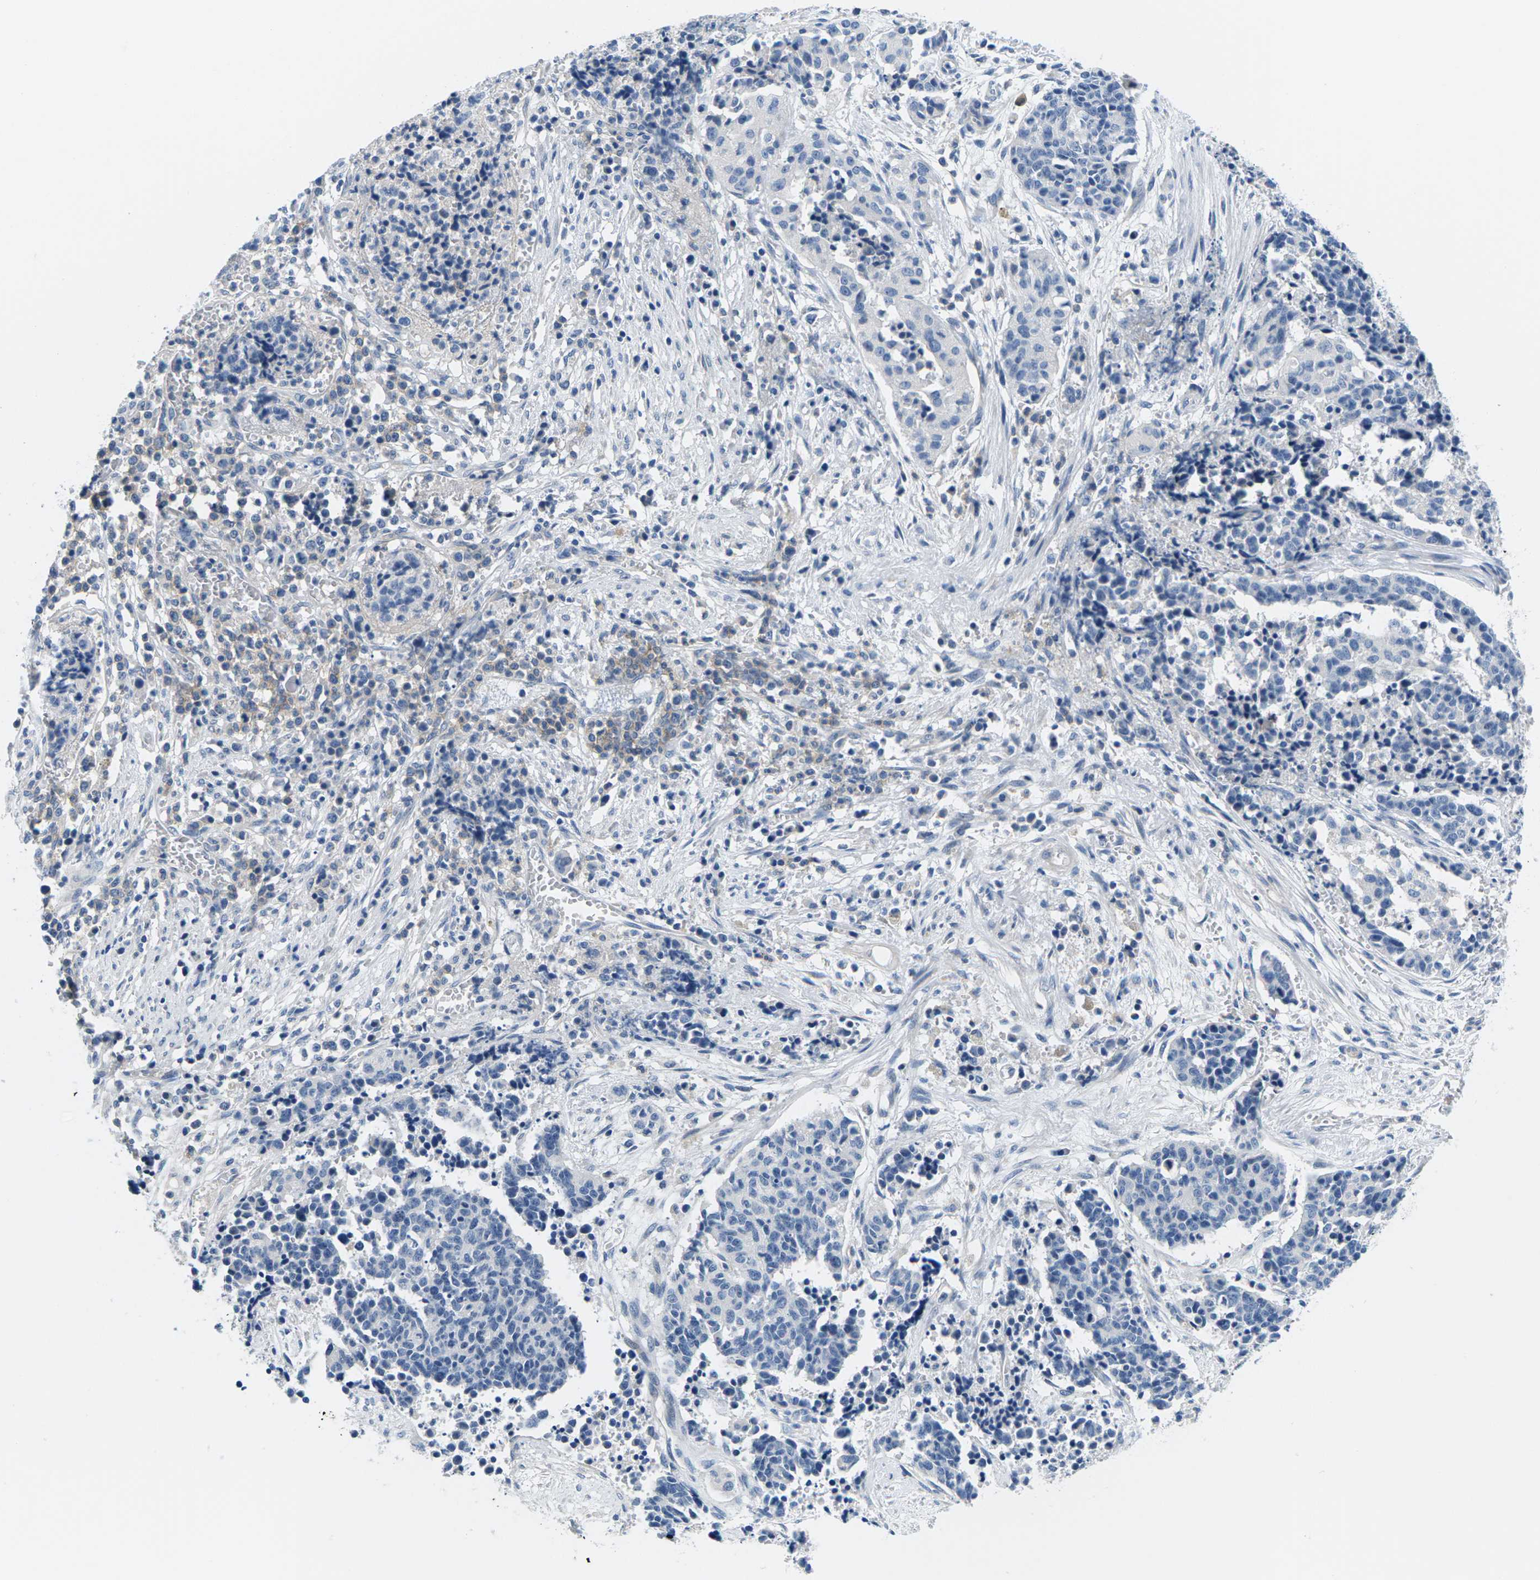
{"staining": {"intensity": "negative", "quantity": "none", "location": "none"}, "tissue": "cervical cancer", "cell_type": "Tumor cells", "image_type": "cancer", "snomed": [{"axis": "morphology", "description": "Squamous cell carcinoma, NOS"}, {"axis": "topography", "description": "Cervix"}], "caption": "DAB immunohistochemical staining of cervical squamous cell carcinoma displays no significant positivity in tumor cells.", "gene": "TSPAN2", "patient": {"sex": "female", "age": 35}}